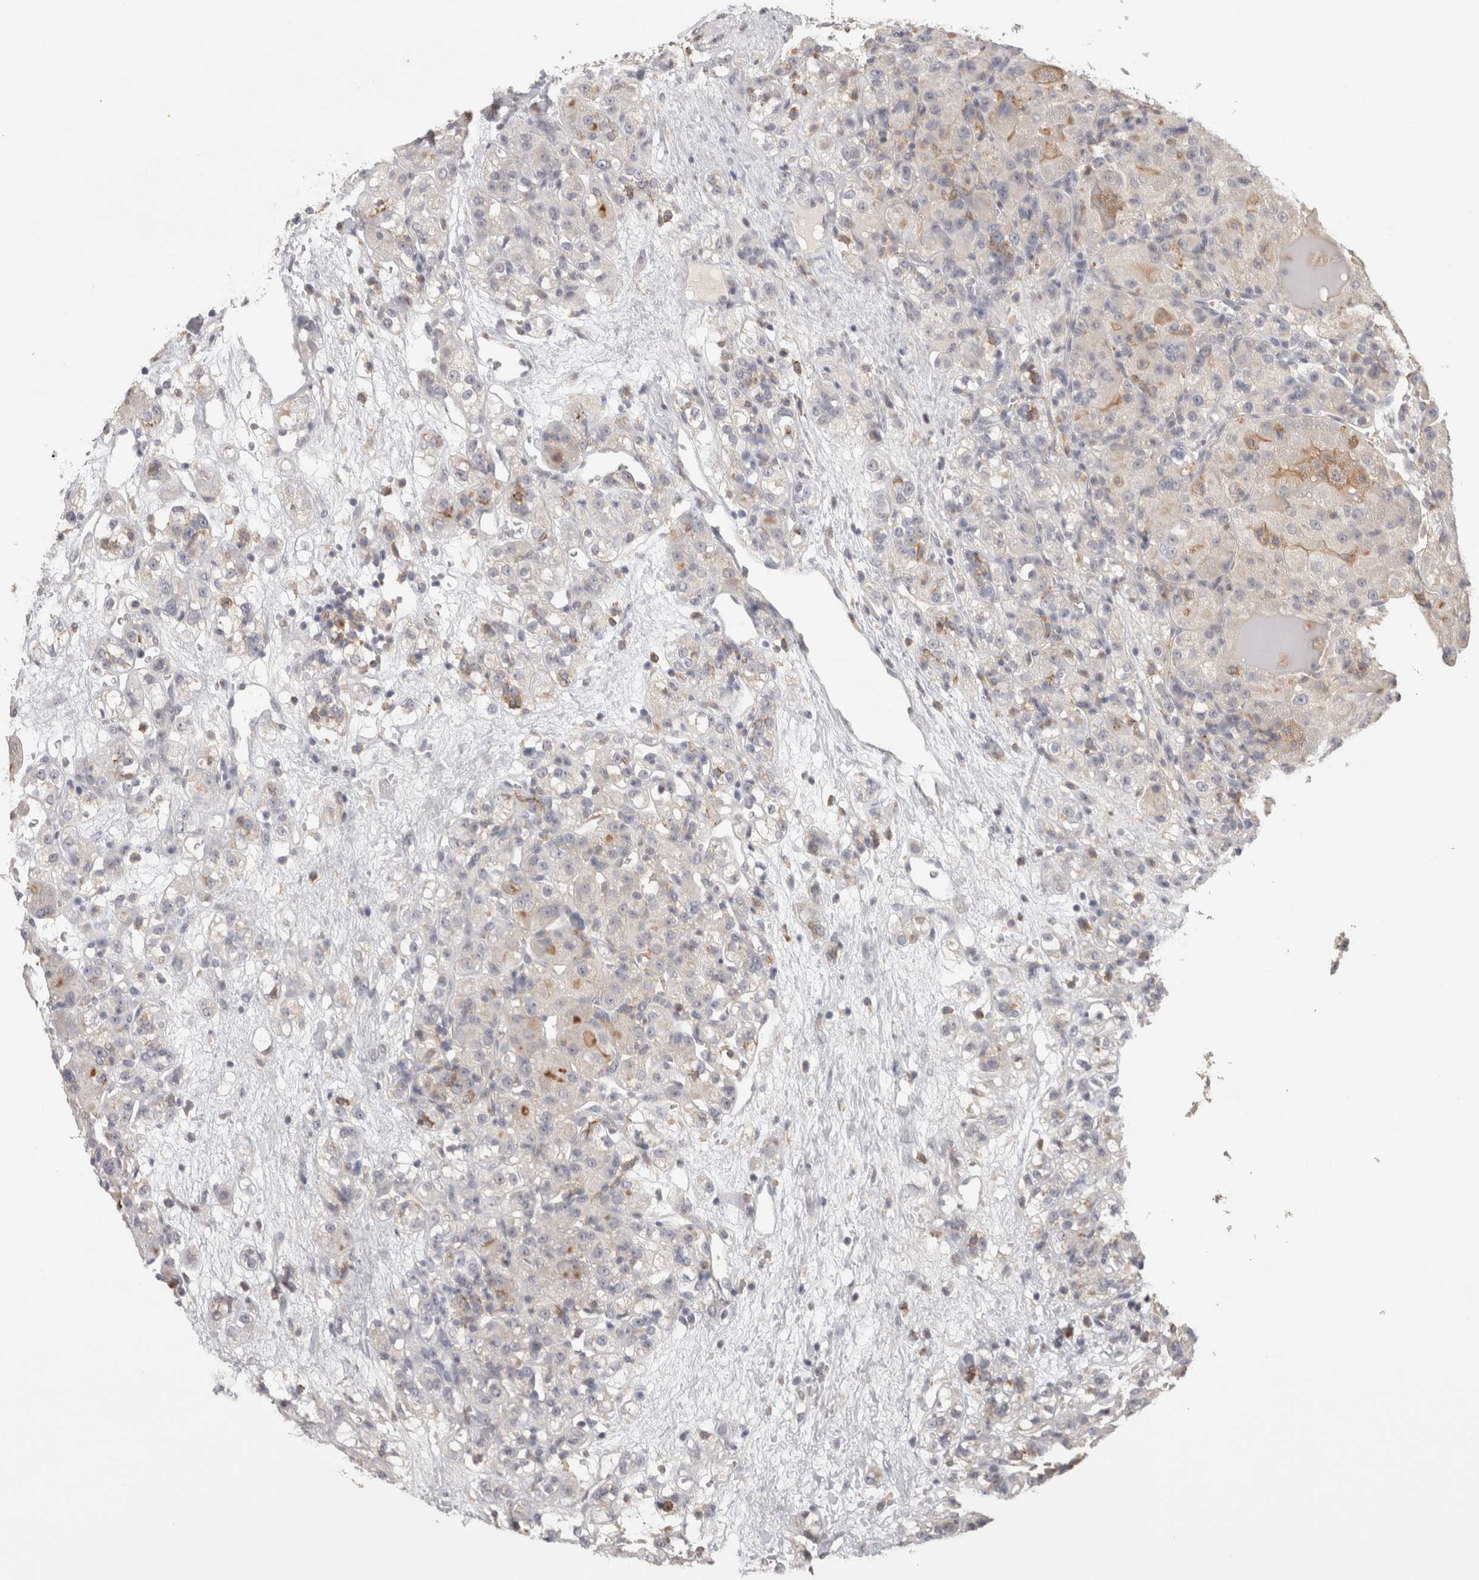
{"staining": {"intensity": "negative", "quantity": "none", "location": "none"}, "tissue": "renal cancer", "cell_type": "Tumor cells", "image_type": "cancer", "snomed": [{"axis": "morphology", "description": "Normal tissue, NOS"}, {"axis": "morphology", "description": "Adenocarcinoma, NOS"}, {"axis": "topography", "description": "Kidney"}], "caption": "Tumor cells are negative for protein expression in human renal cancer (adenocarcinoma).", "gene": "HAVCR2", "patient": {"sex": "male", "age": 61}}